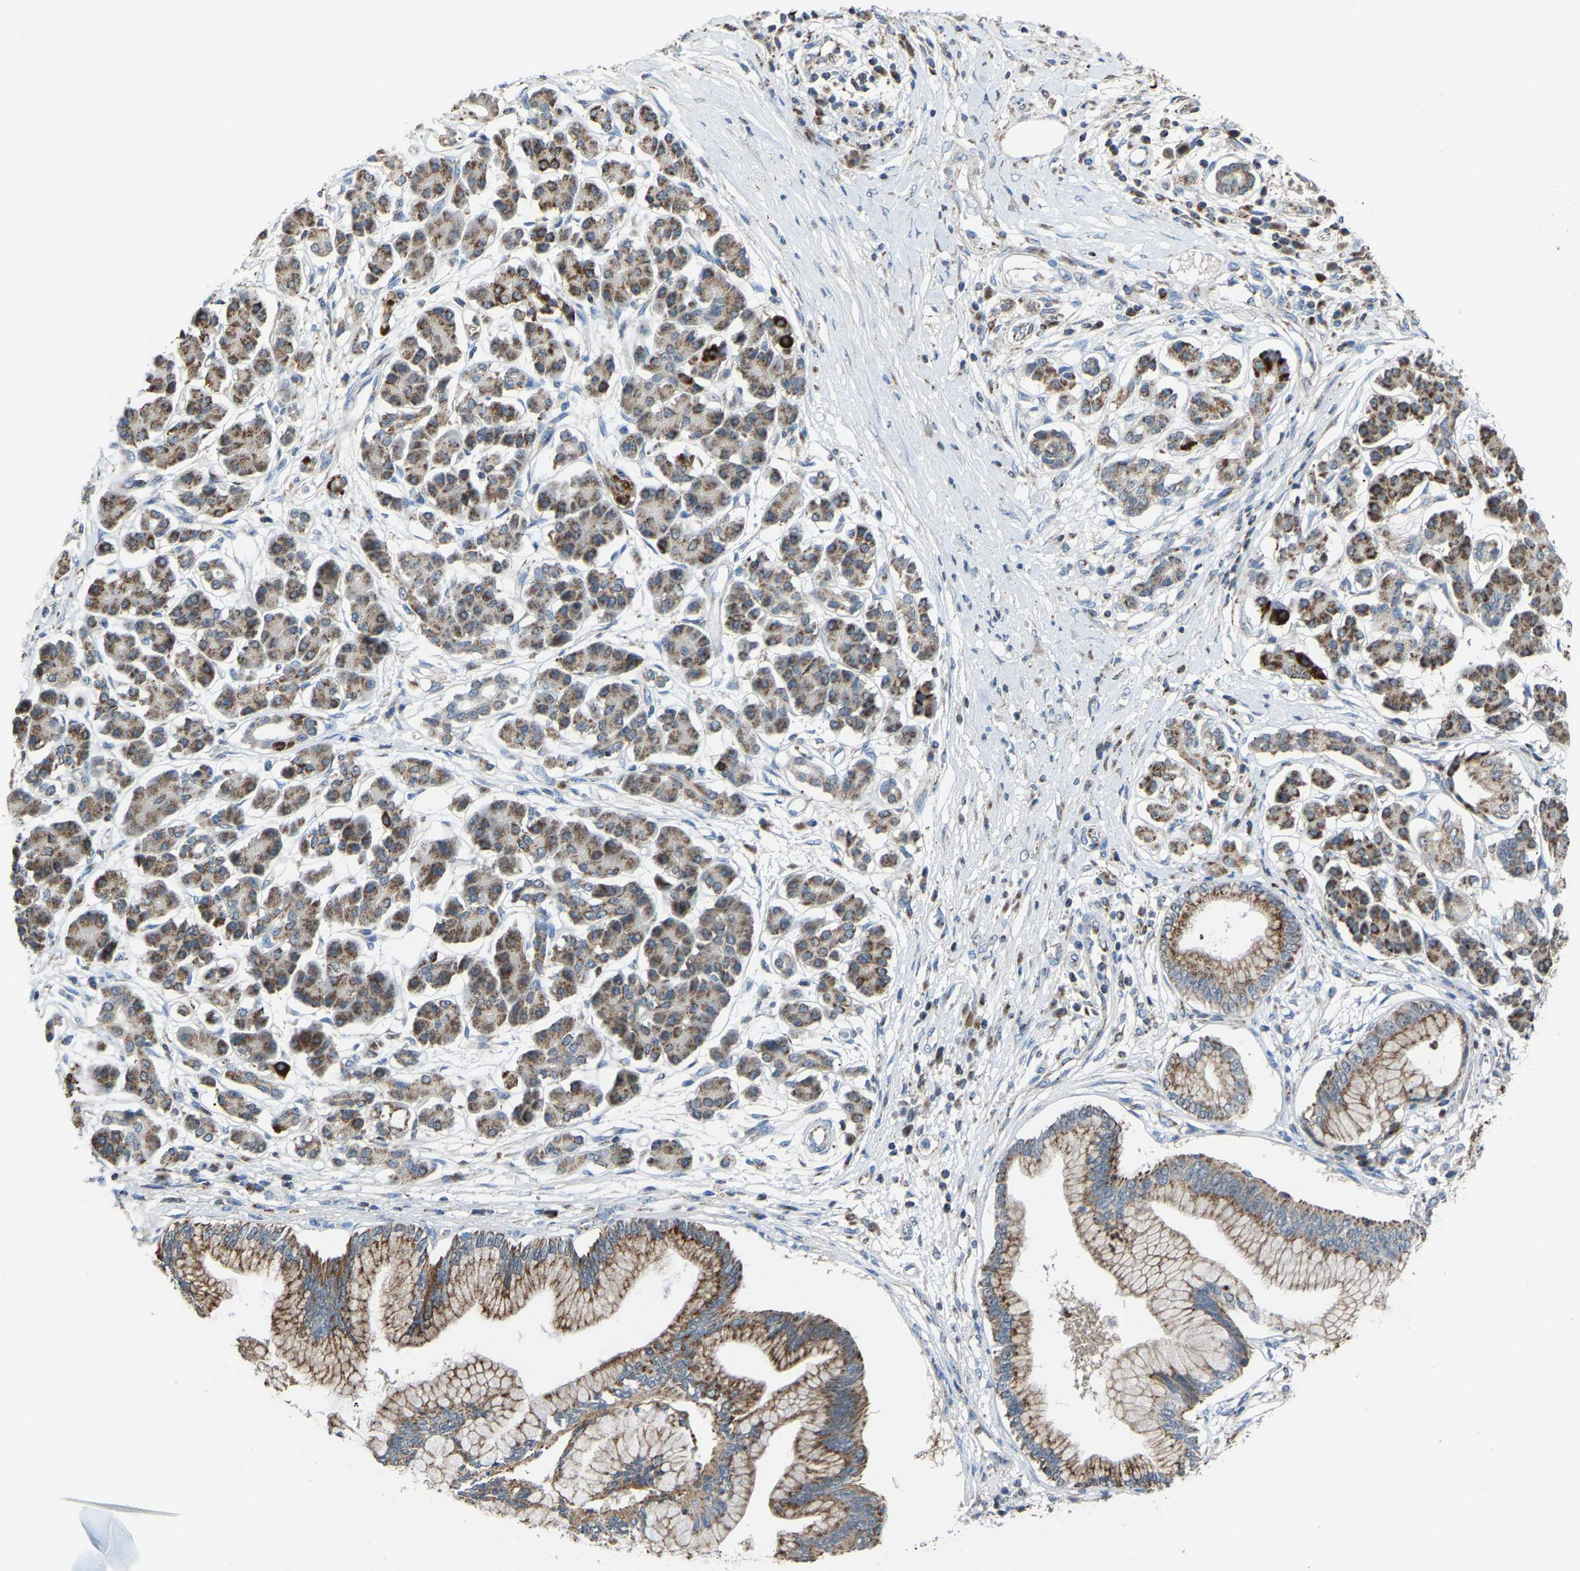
{"staining": {"intensity": "moderate", "quantity": ">75%", "location": "cytoplasmic/membranous"}, "tissue": "pancreatic cancer", "cell_type": "Tumor cells", "image_type": "cancer", "snomed": [{"axis": "morphology", "description": "Adenocarcinoma, NOS"}, {"axis": "topography", "description": "Pancreas"}], "caption": "Immunohistochemistry (IHC) staining of pancreatic cancer, which reveals medium levels of moderate cytoplasmic/membranous staining in about >75% of tumor cells indicating moderate cytoplasmic/membranous protein staining. The staining was performed using DAB (brown) for protein detection and nuclei were counterstained in hematoxylin (blue).", "gene": "CANT1", "patient": {"sex": "male", "age": 77}}